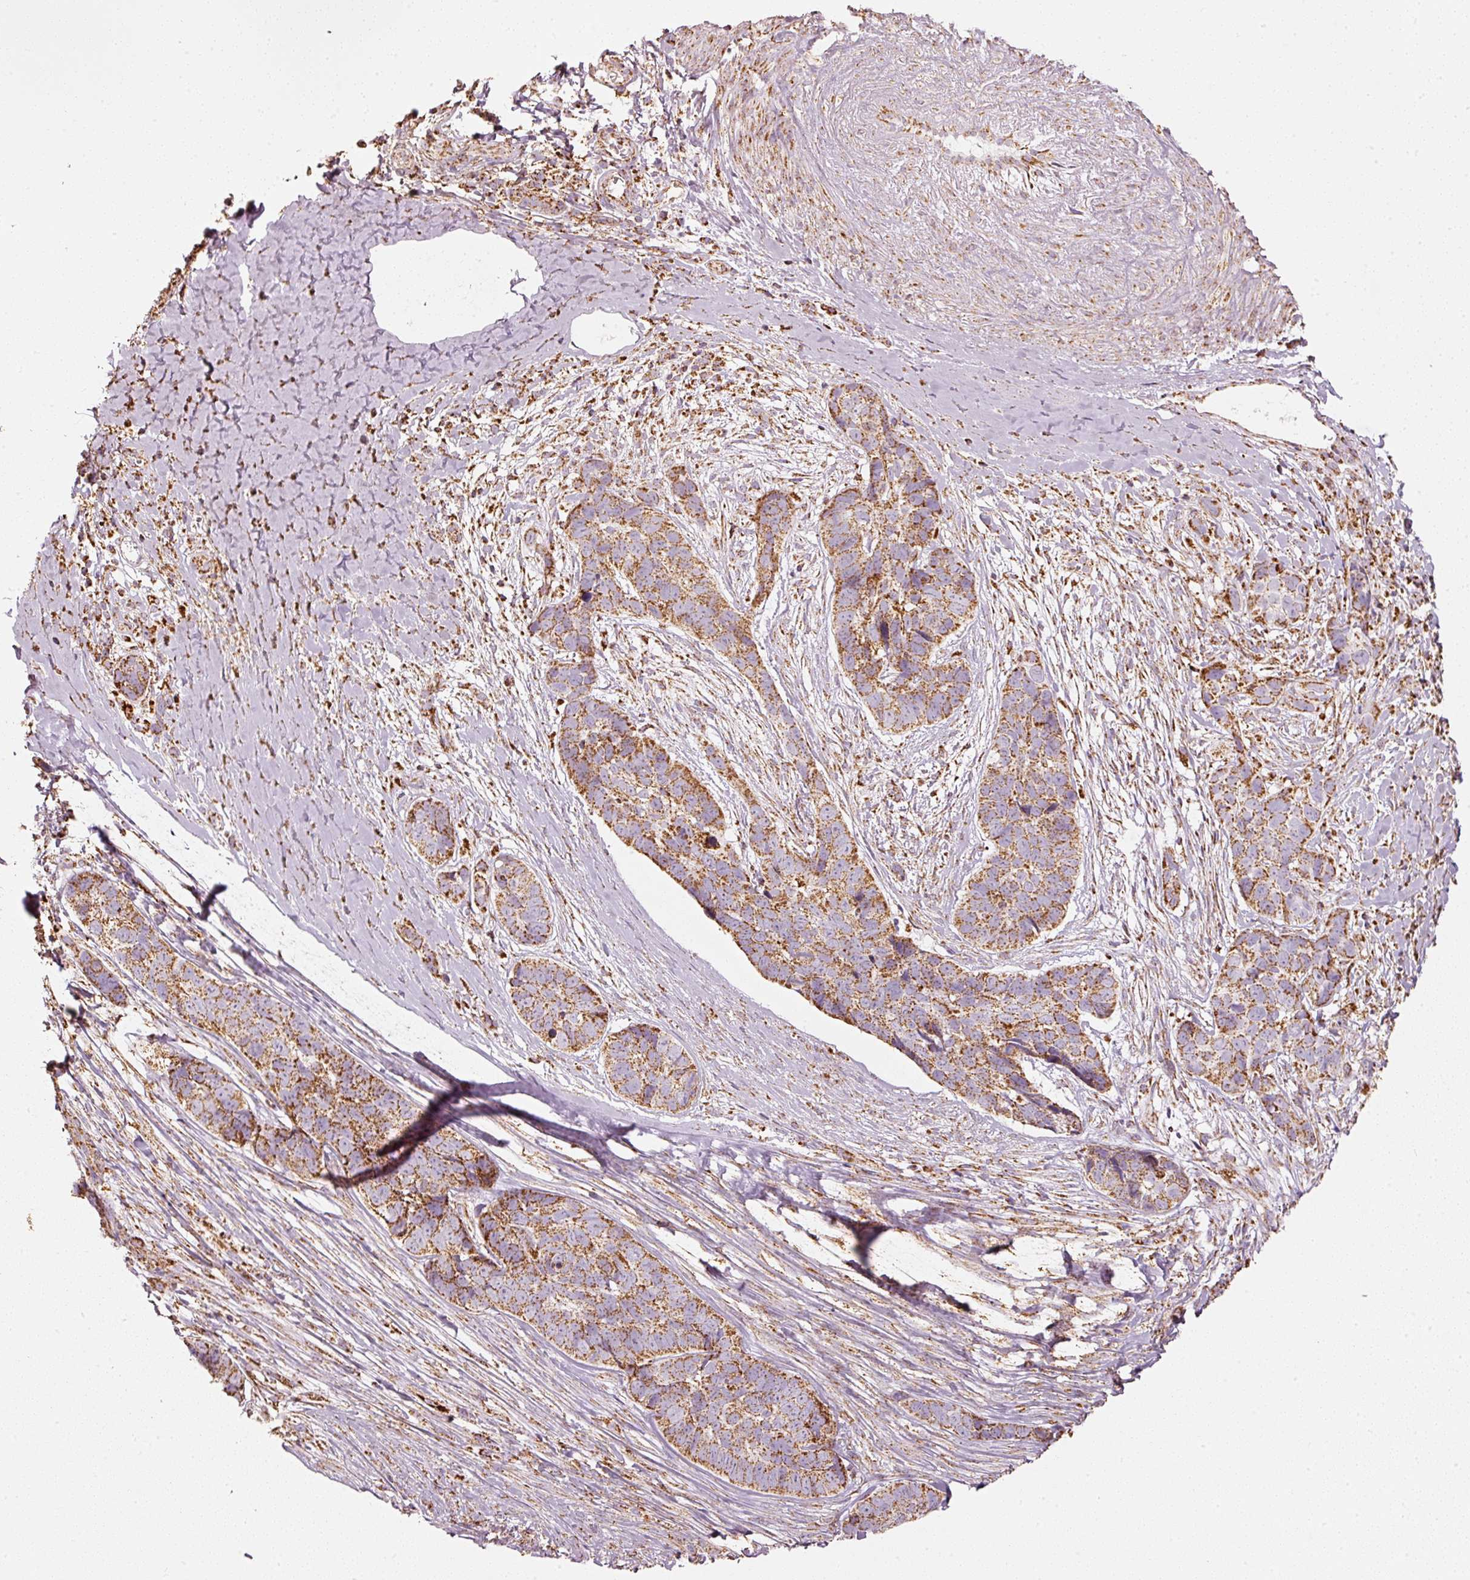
{"staining": {"intensity": "moderate", "quantity": ">75%", "location": "cytoplasmic/membranous"}, "tissue": "skin cancer", "cell_type": "Tumor cells", "image_type": "cancer", "snomed": [{"axis": "morphology", "description": "Basal cell carcinoma"}, {"axis": "topography", "description": "Skin"}], "caption": "DAB (3,3'-diaminobenzidine) immunohistochemical staining of human skin cancer (basal cell carcinoma) shows moderate cytoplasmic/membranous protein staining in approximately >75% of tumor cells.", "gene": "UQCRC1", "patient": {"sex": "female", "age": 82}}